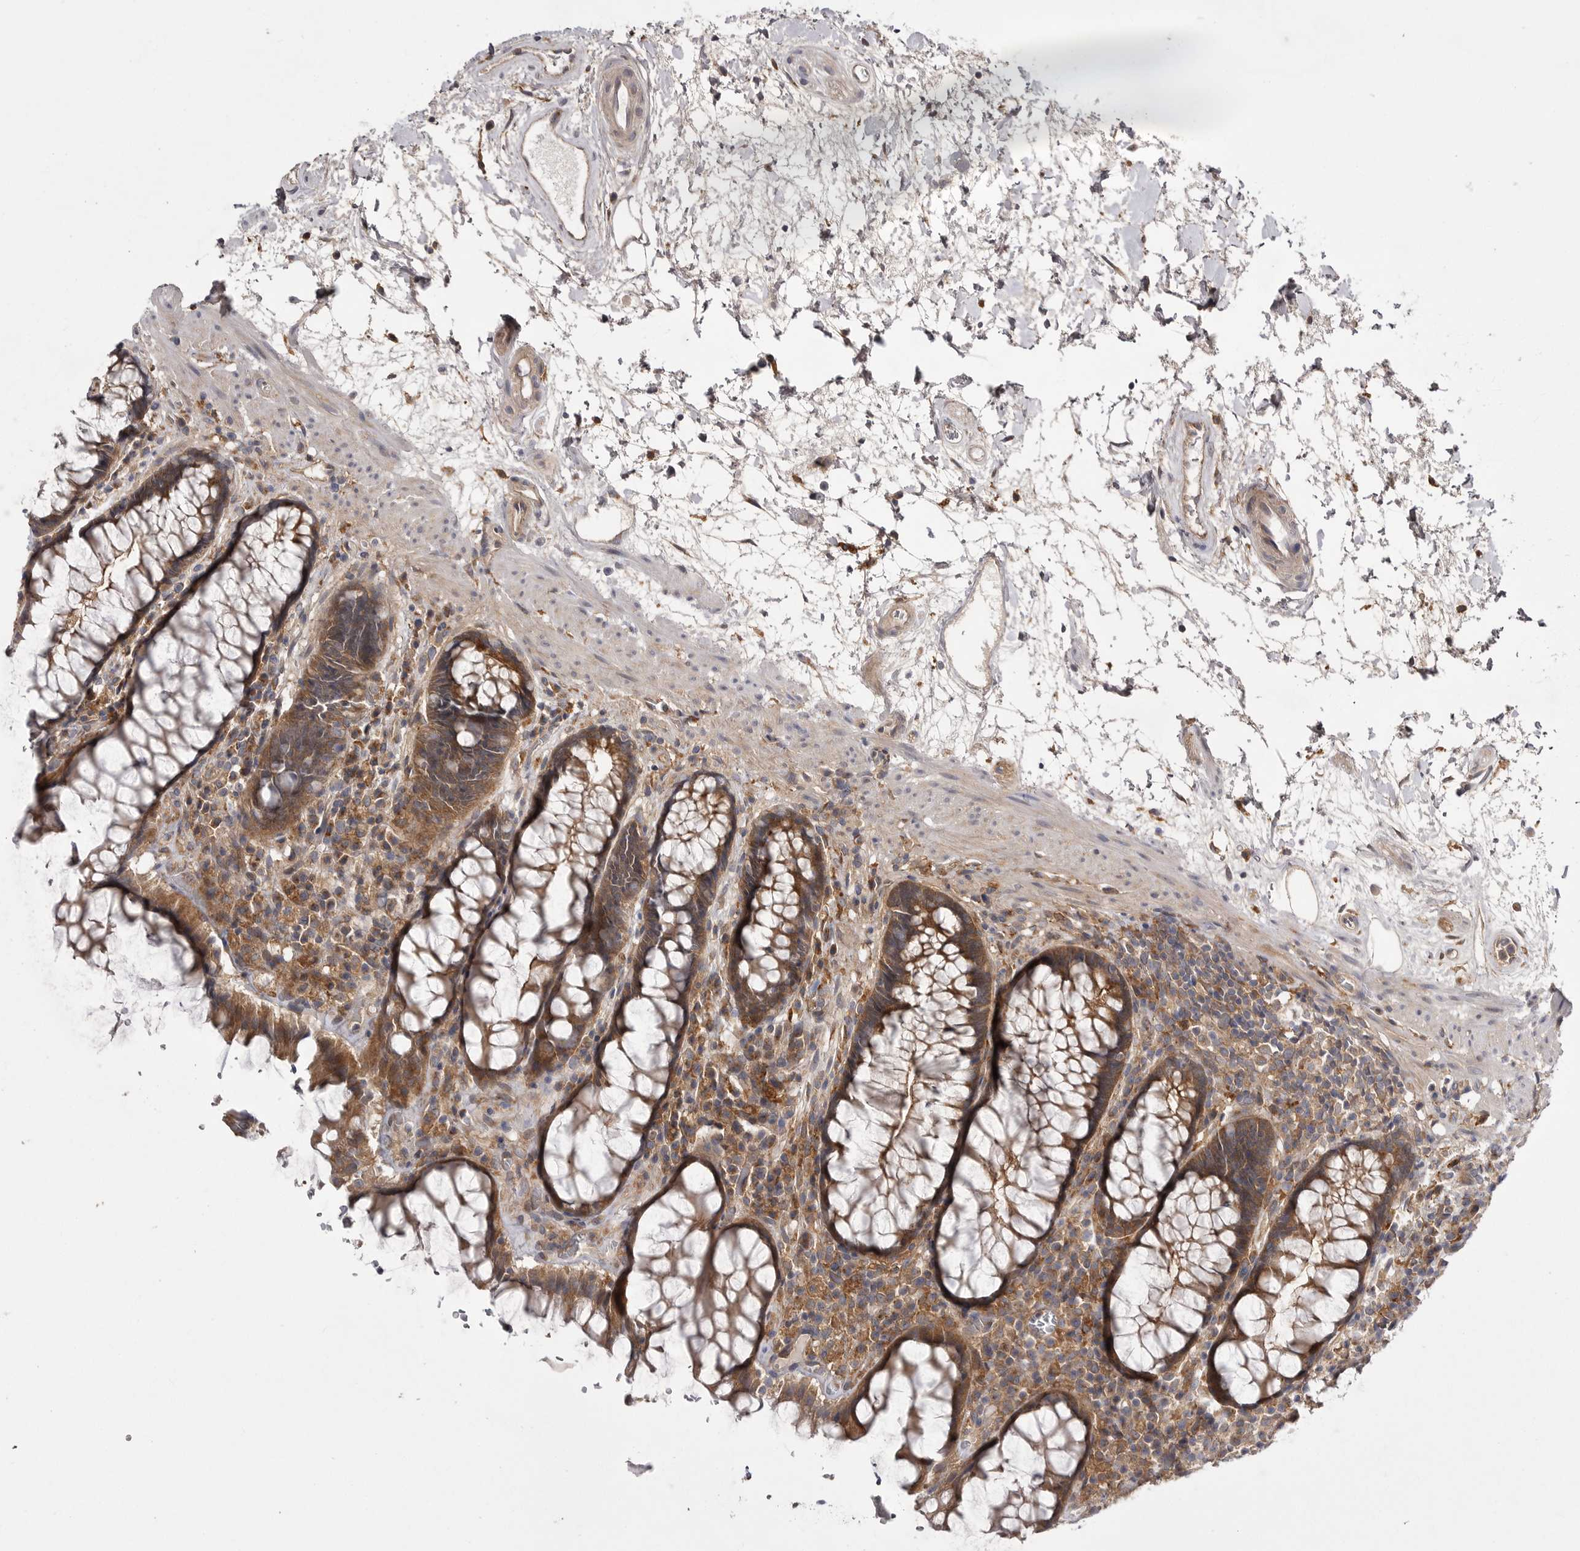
{"staining": {"intensity": "moderate", "quantity": ">75%", "location": "cytoplasmic/membranous"}, "tissue": "rectum", "cell_type": "Glandular cells", "image_type": "normal", "snomed": [{"axis": "morphology", "description": "Normal tissue, NOS"}, {"axis": "topography", "description": "Rectum"}], "caption": "Rectum stained with DAB (3,3'-diaminobenzidine) IHC exhibits medium levels of moderate cytoplasmic/membranous positivity in about >75% of glandular cells. (DAB (3,3'-diaminobenzidine) IHC with brightfield microscopy, high magnification).", "gene": "OSBPL9", "patient": {"sex": "male", "age": 64}}